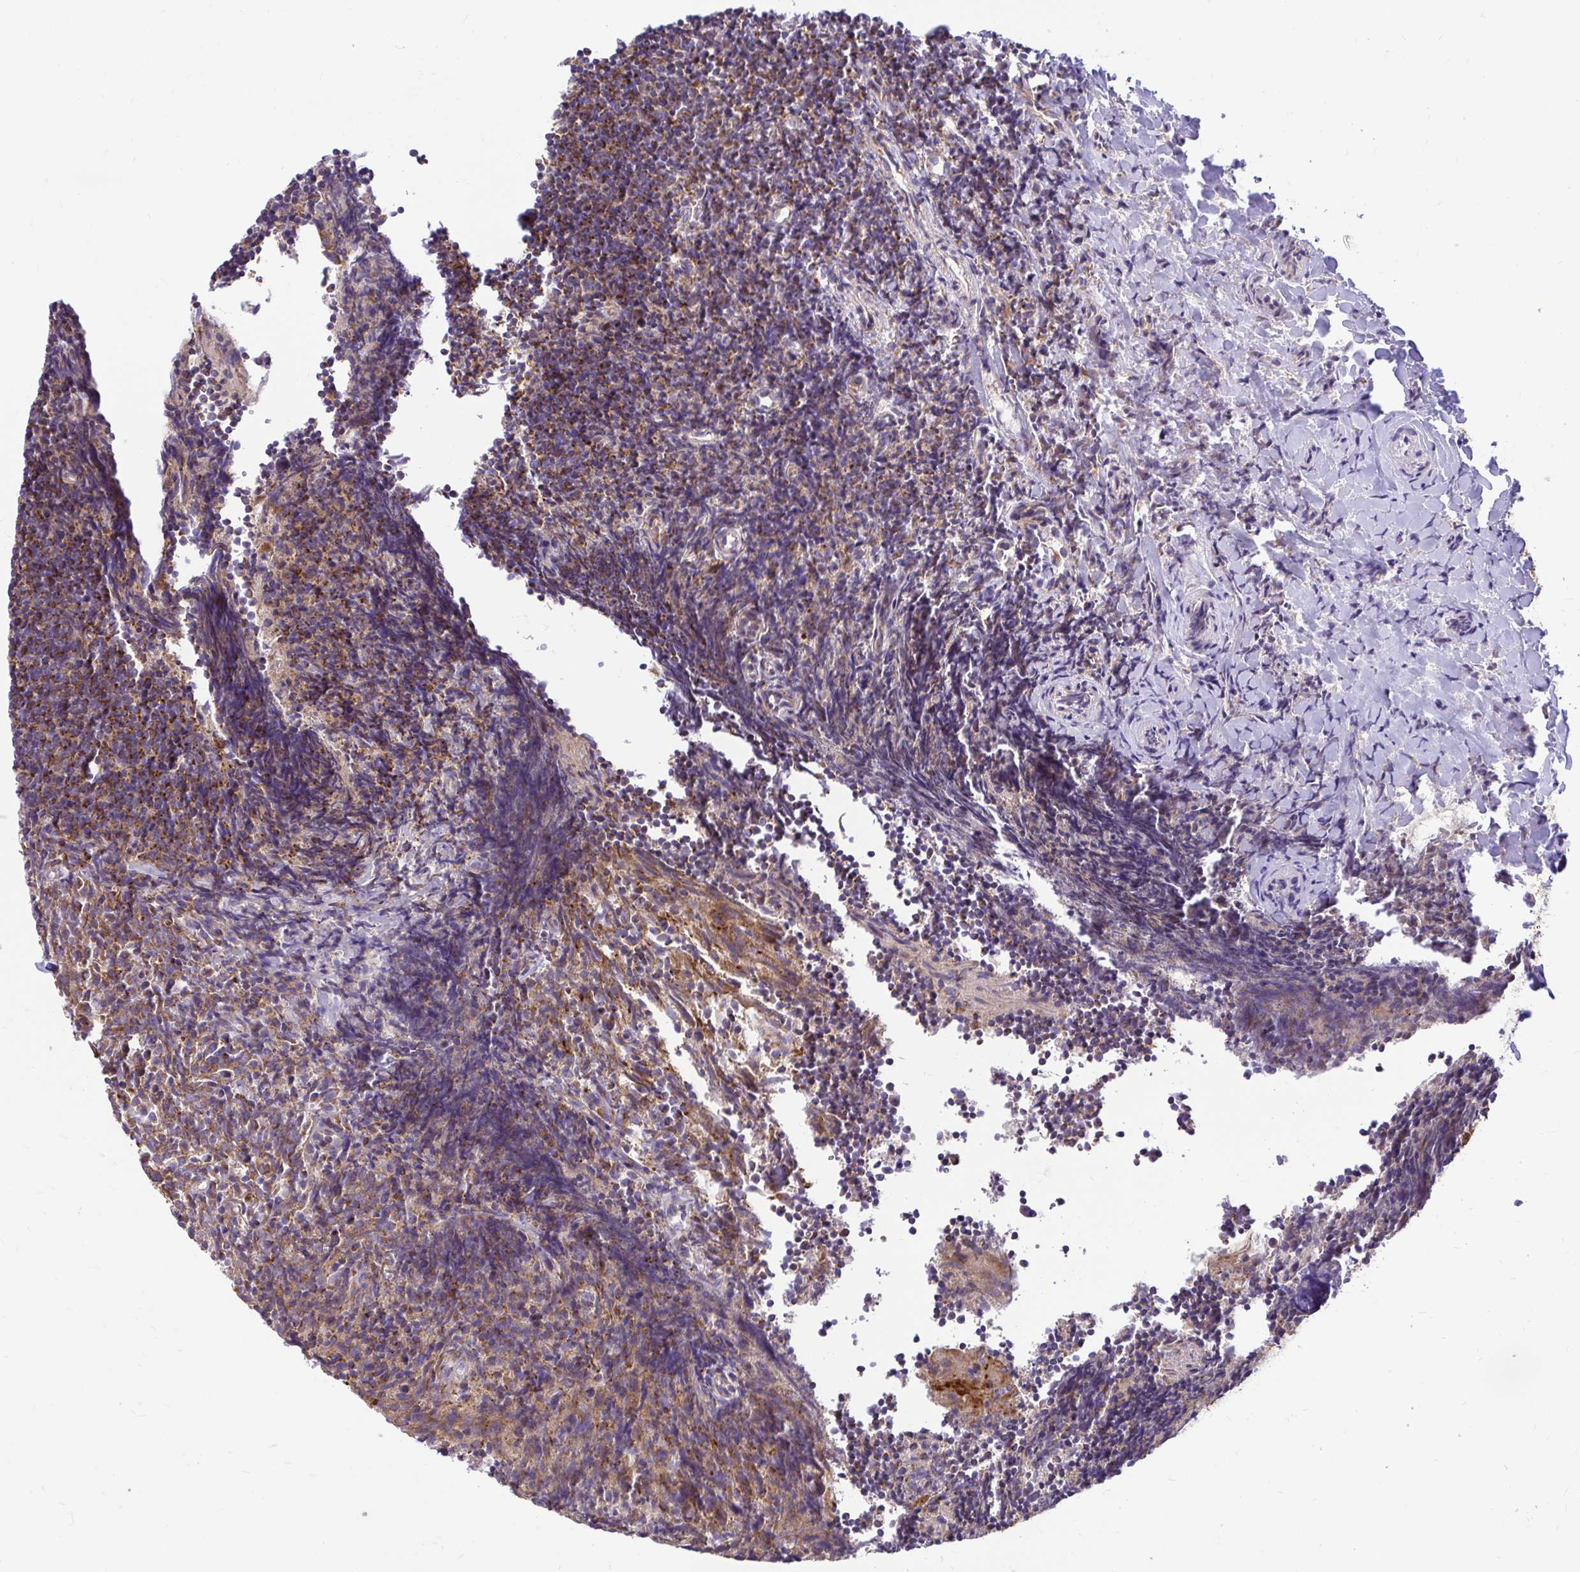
{"staining": {"intensity": "moderate", "quantity": "25%-75%", "location": "cytoplasmic/membranous"}, "tissue": "tonsil", "cell_type": "Germinal center cells", "image_type": "normal", "snomed": [{"axis": "morphology", "description": "Normal tissue, NOS"}, {"axis": "topography", "description": "Tonsil"}], "caption": "This histopathology image displays immunohistochemistry staining of unremarkable tonsil, with medium moderate cytoplasmic/membranous staining in approximately 25%-75% of germinal center cells.", "gene": "VTI1B", "patient": {"sex": "female", "age": 10}}